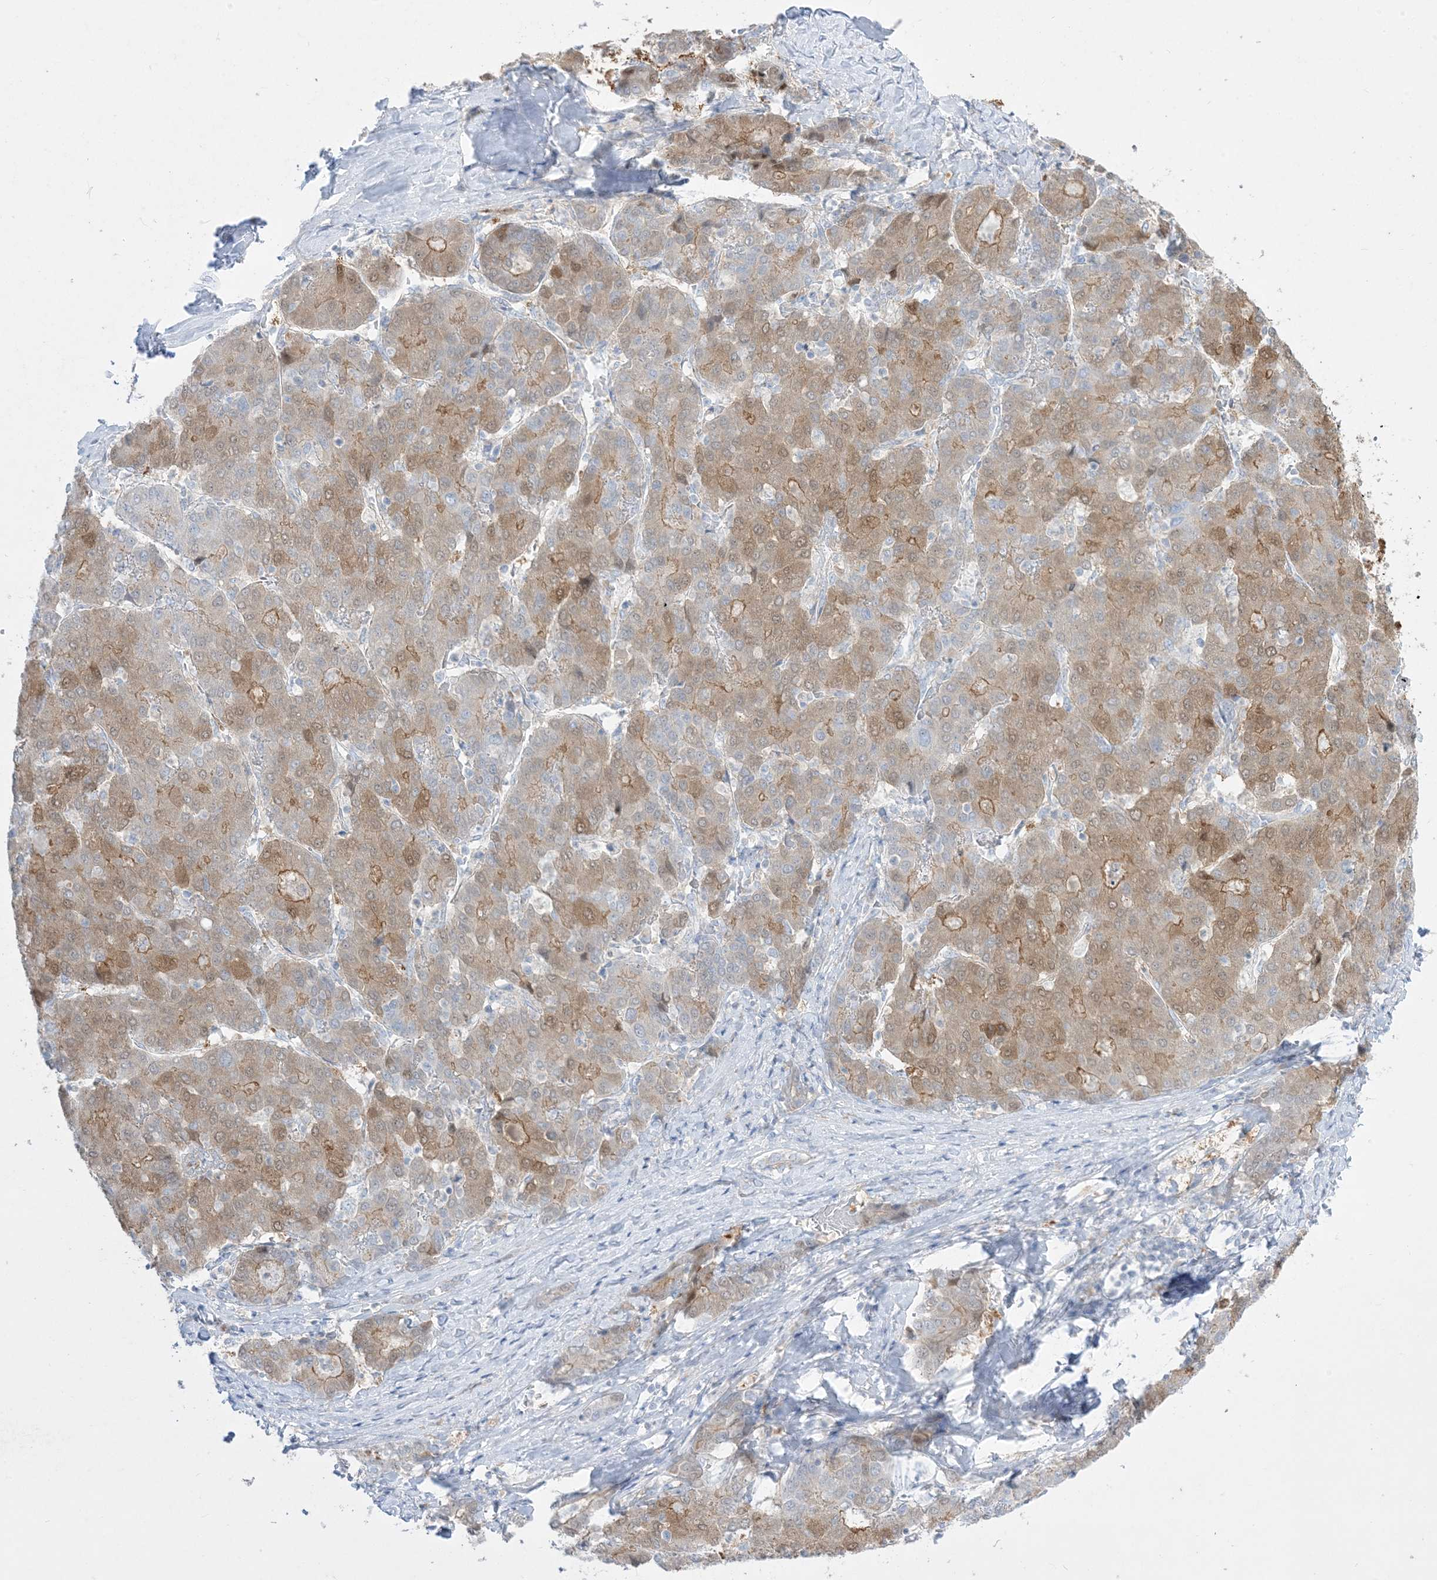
{"staining": {"intensity": "moderate", "quantity": "25%-75%", "location": "cytoplasmic/membranous"}, "tissue": "liver cancer", "cell_type": "Tumor cells", "image_type": "cancer", "snomed": [{"axis": "morphology", "description": "Carcinoma, Hepatocellular, NOS"}, {"axis": "topography", "description": "Liver"}], "caption": "Liver cancer (hepatocellular carcinoma) stained with a protein marker reveals moderate staining in tumor cells.", "gene": "ARHGEF9", "patient": {"sex": "male", "age": 65}}